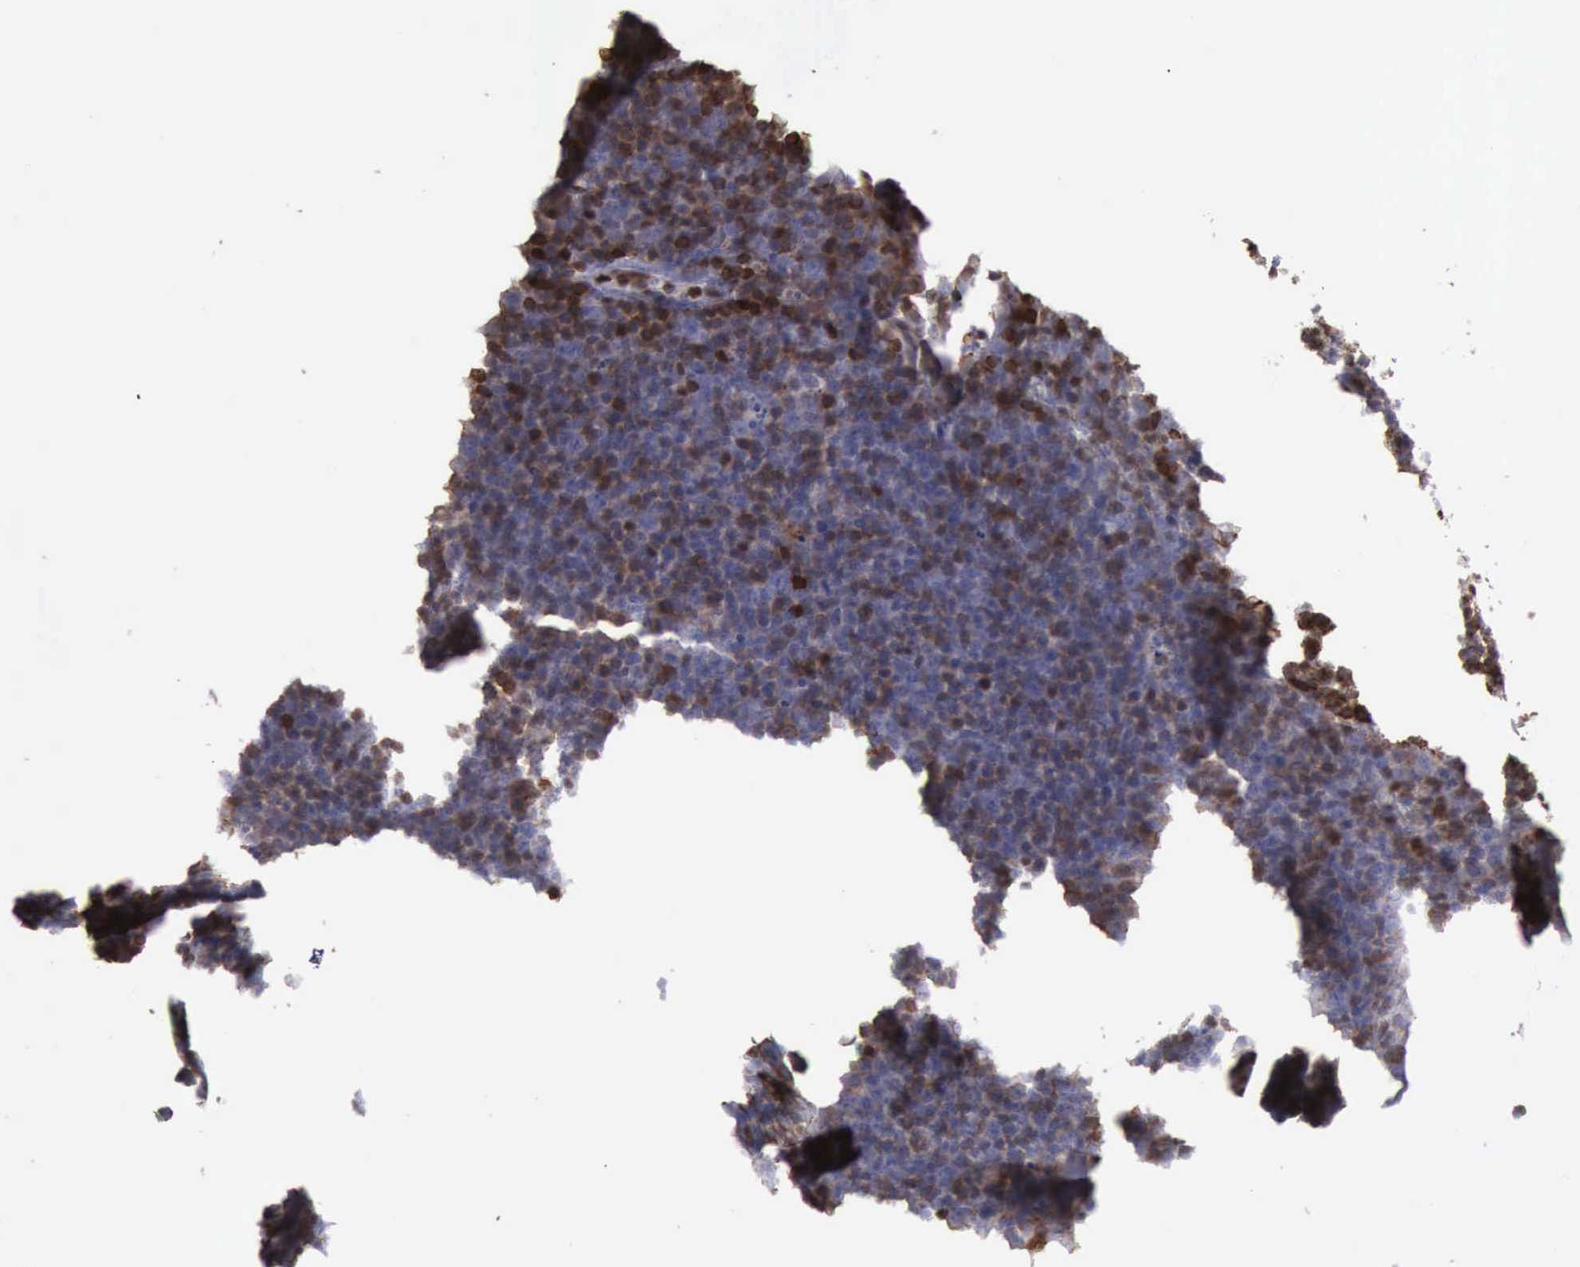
{"staining": {"intensity": "strong", "quantity": "25%-75%", "location": "cytoplasmic/membranous,nuclear"}, "tissue": "lymphoma", "cell_type": "Tumor cells", "image_type": "cancer", "snomed": [{"axis": "morphology", "description": "Malignant lymphoma, non-Hodgkin's type, Low grade"}, {"axis": "topography", "description": "Lymph node"}], "caption": "Lymphoma tissue shows strong cytoplasmic/membranous and nuclear staining in approximately 25%-75% of tumor cells", "gene": "PDCD4", "patient": {"sex": "male", "age": 74}}